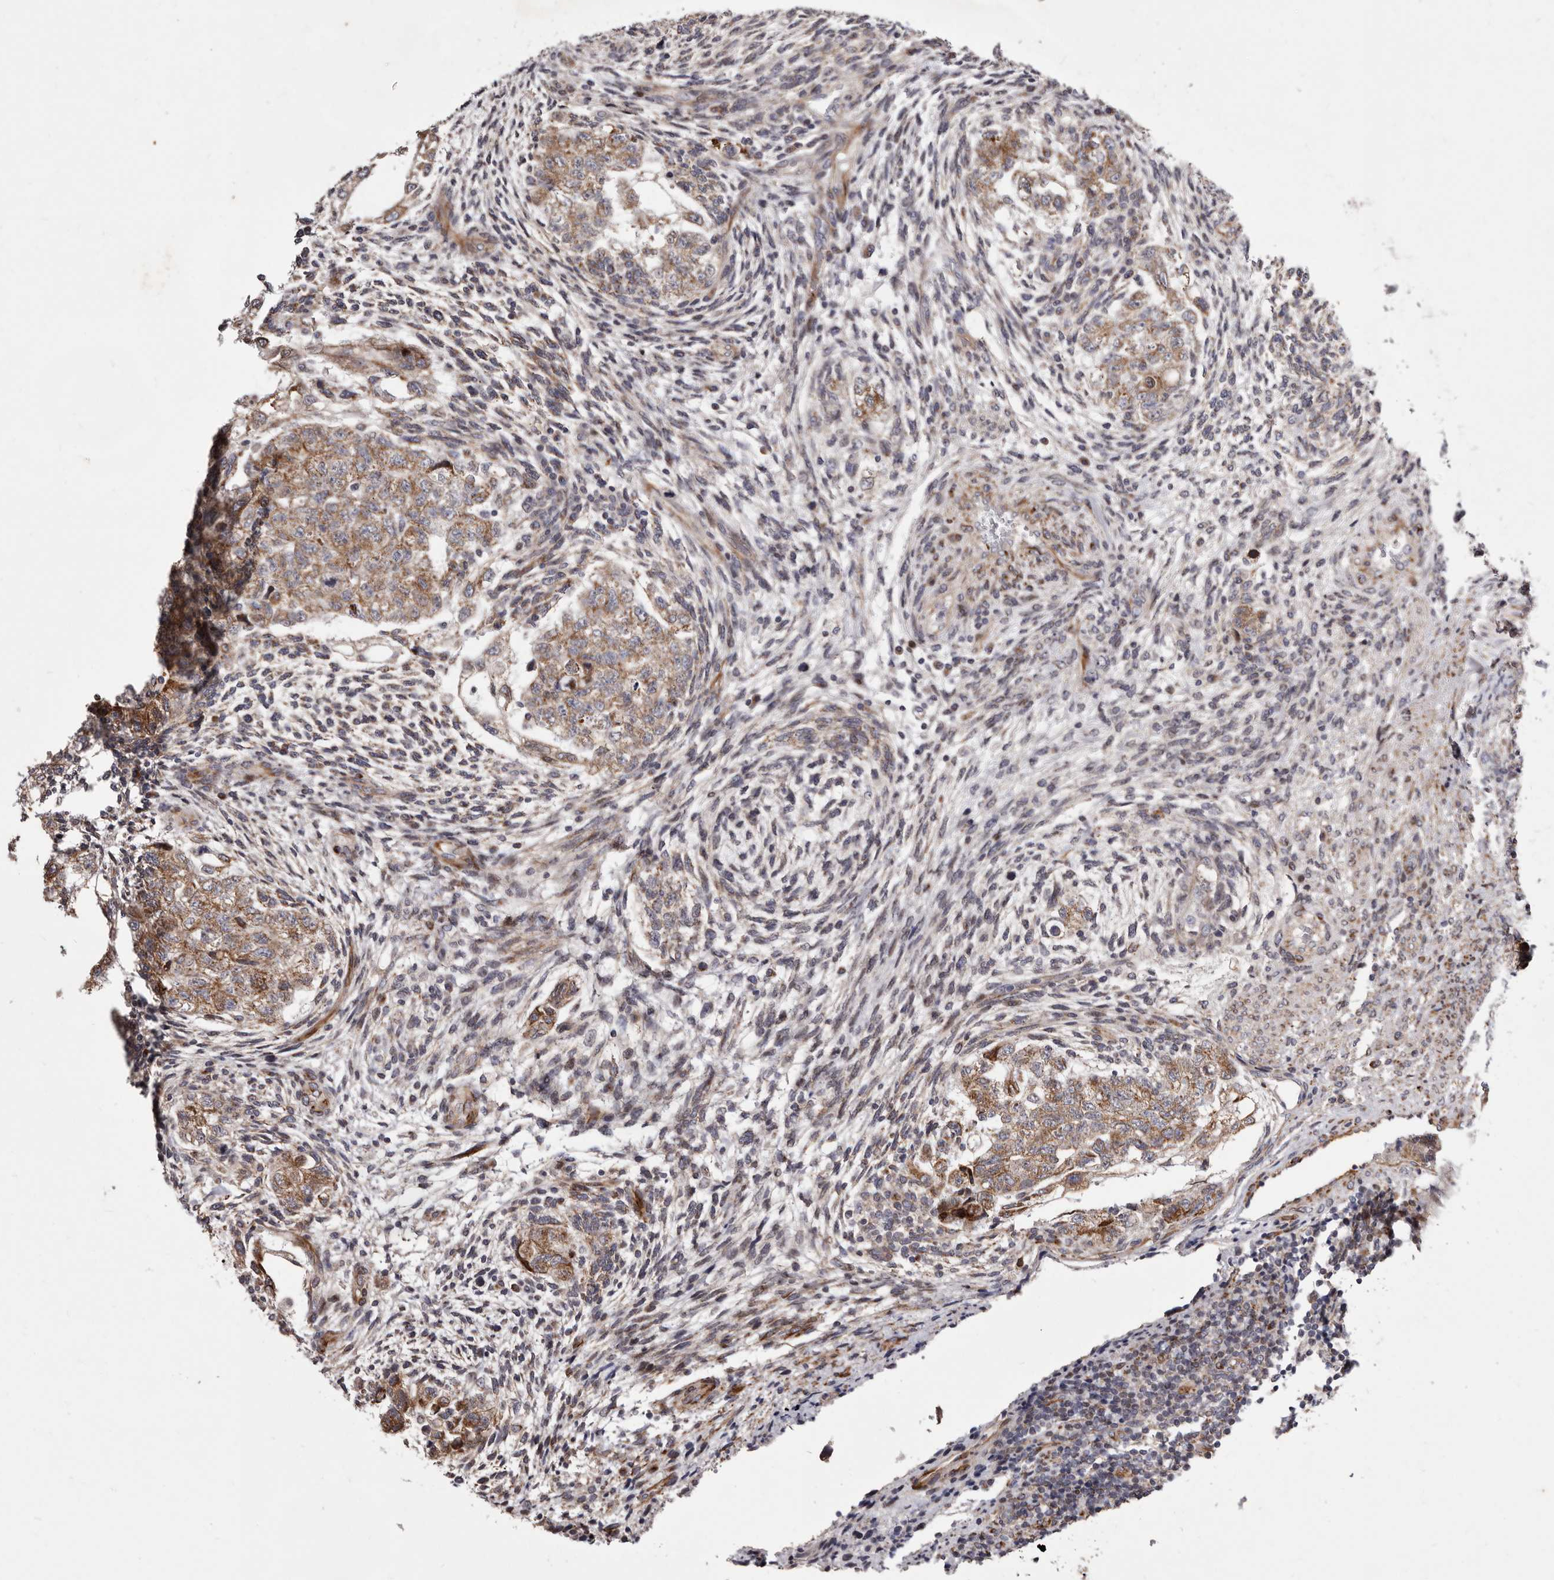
{"staining": {"intensity": "moderate", "quantity": ">75%", "location": "cytoplasmic/membranous"}, "tissue": "testis cancer", "cell_type": "Tumor cells", "image_type": "cancer", "snomed": [{"axis": "morphology", "description": "Normal tissue, NOS"}, {"axis": "morphology", "description": "Carcinoma, Embryonal, NOS"}, {"axis": "topography", "description": "Testis"}], "caption": "Immunohistochemistry (DAB (3,3'-diaminobenzidine)) staining of testis cancer (embryonal carcinoma) reveals moderate cytoplasmic/membranous protein positivity in approximately >75% of tumor cells.", "gene": "TIMM17B", "patient": {"sex": "male", "age": 36}}